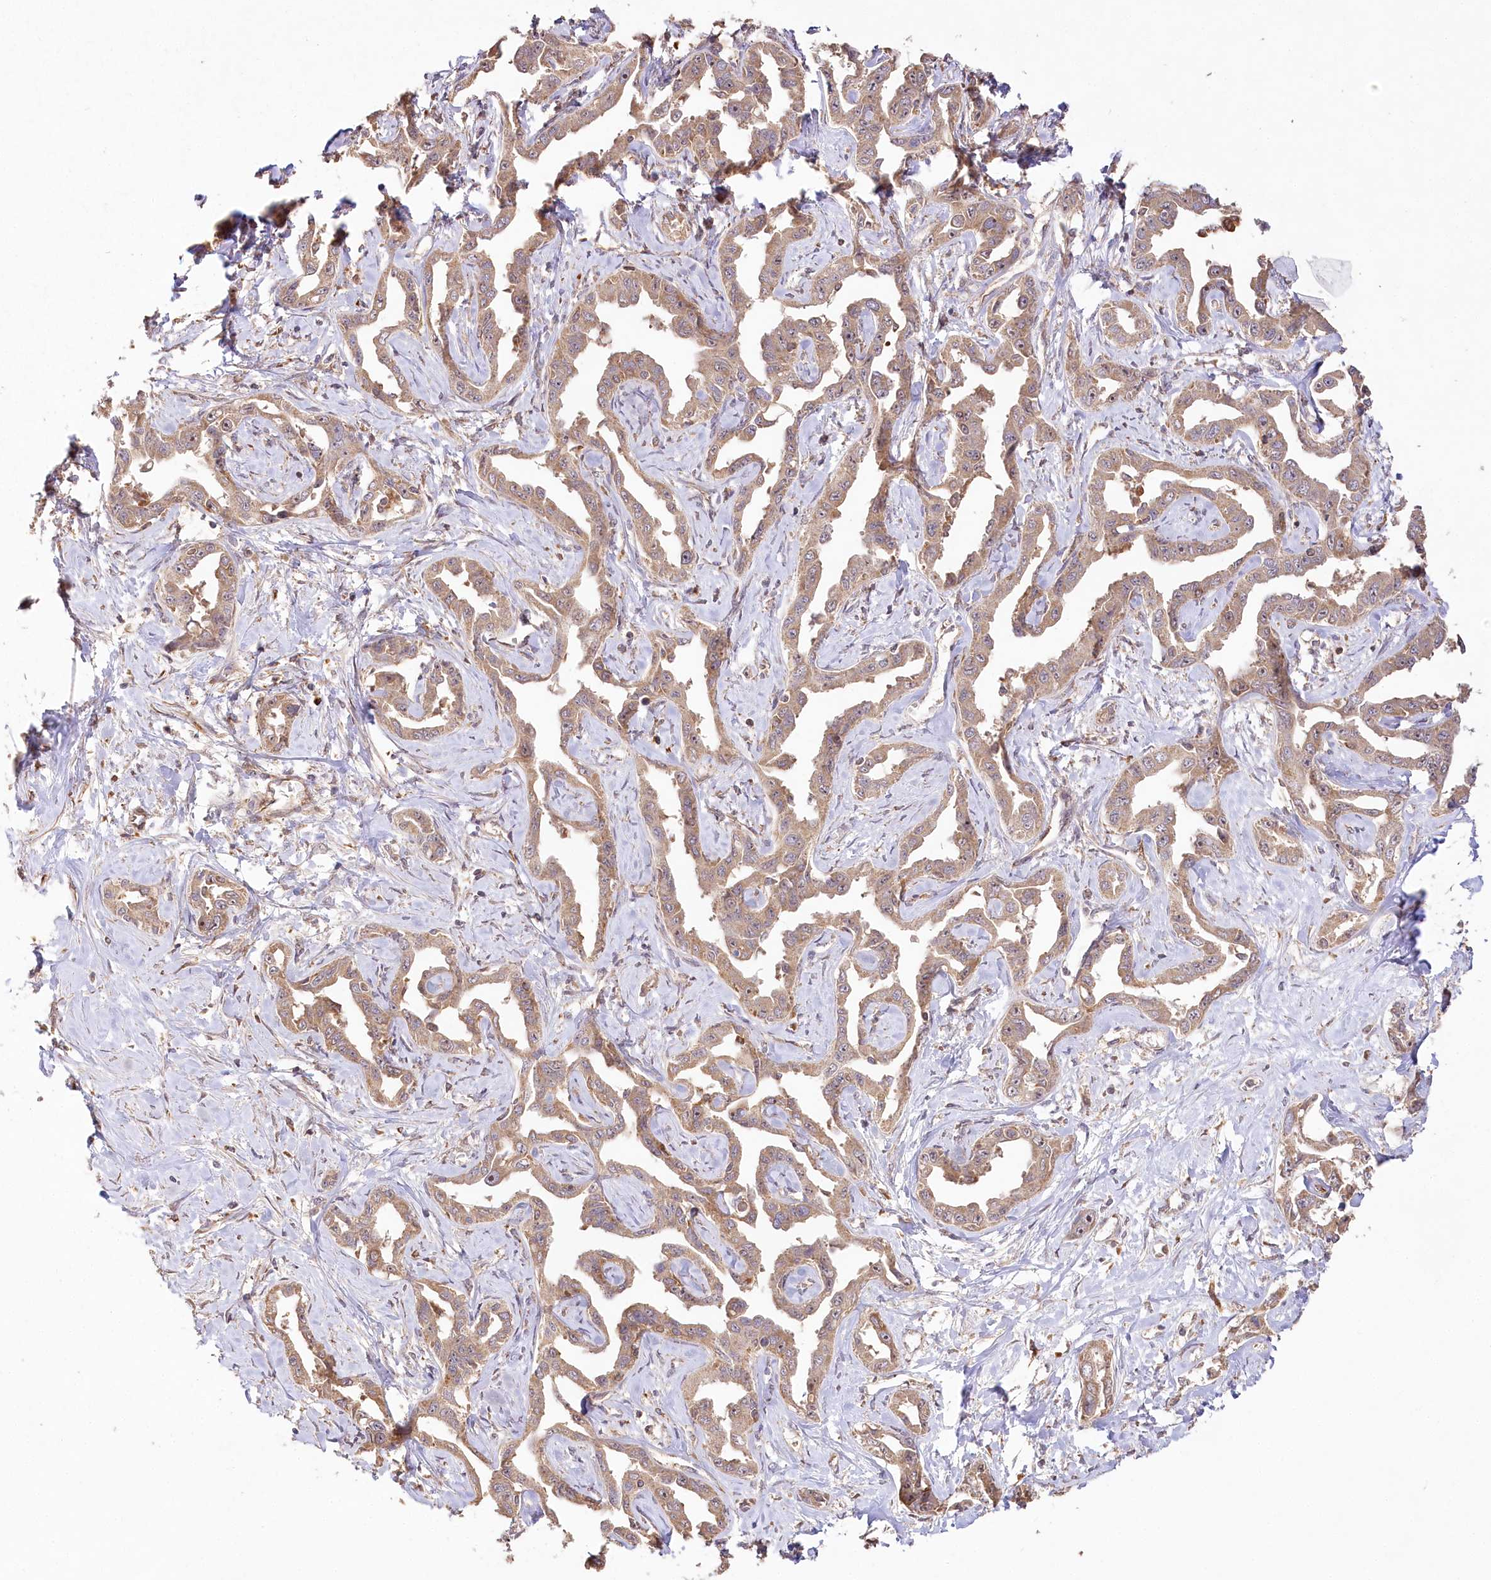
{"staining": {"intensity": "moderate", "quantity": ">75%", "location": "cytoplasmic/membranous"}, "tissue": "liver cancer", "cell_type": "Tumor cells", "image_type": "cancer", "snomed": [{"axis": "morphology", "description": "Cholangiocarcinoma"}, {"axis": "topography", "description": "Liver"}], "caption": "An image of liver cancer stained for a protein demonstrates moderate cytoplasmic/membranous brown staining in tumor cells.", "gene": "DMXL1", "patient": {"sex": "male", "age": 59}}